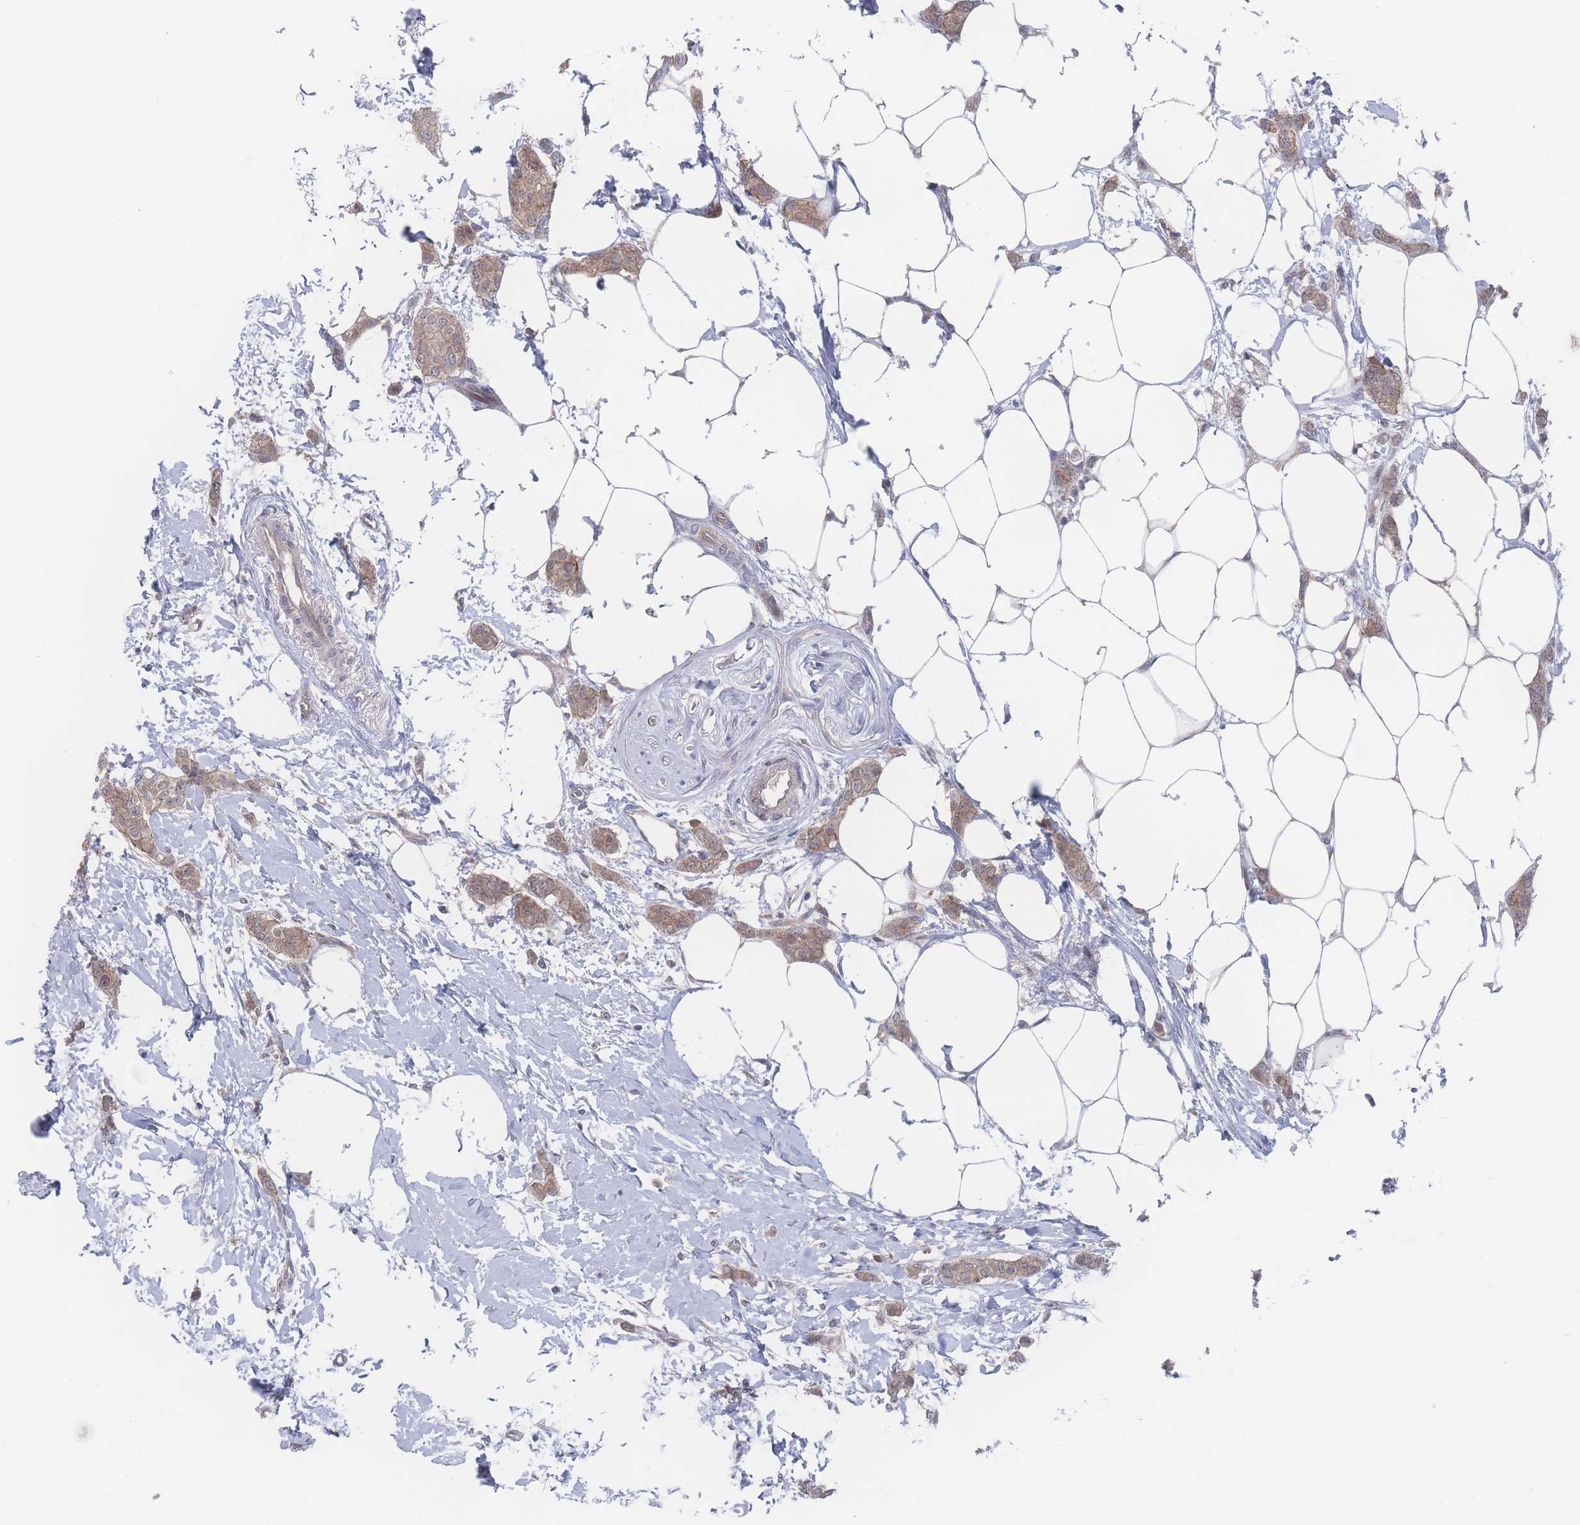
{"staining": {"intensity": "weak", "quantity": ">75%", "location": "cytoplasmic/membranous"}, "tissue": "breast cancer", "cell_type": "Tumor cells", "image_type": "cancer", "snomed": [{"axis": "morphology", "description": "Duct carcinoma"}, {"axis": "topography", "description": "Breast"}], "caption": "This is a photomicrograph of immunohistochemistry staining of invasive ductal carcinoma (breast), which shows weak expression in the cytoplasmic/membranous of tumor cells.", "gene": "NBEAL1", "patient": {"sex": "female", "age": 72}}